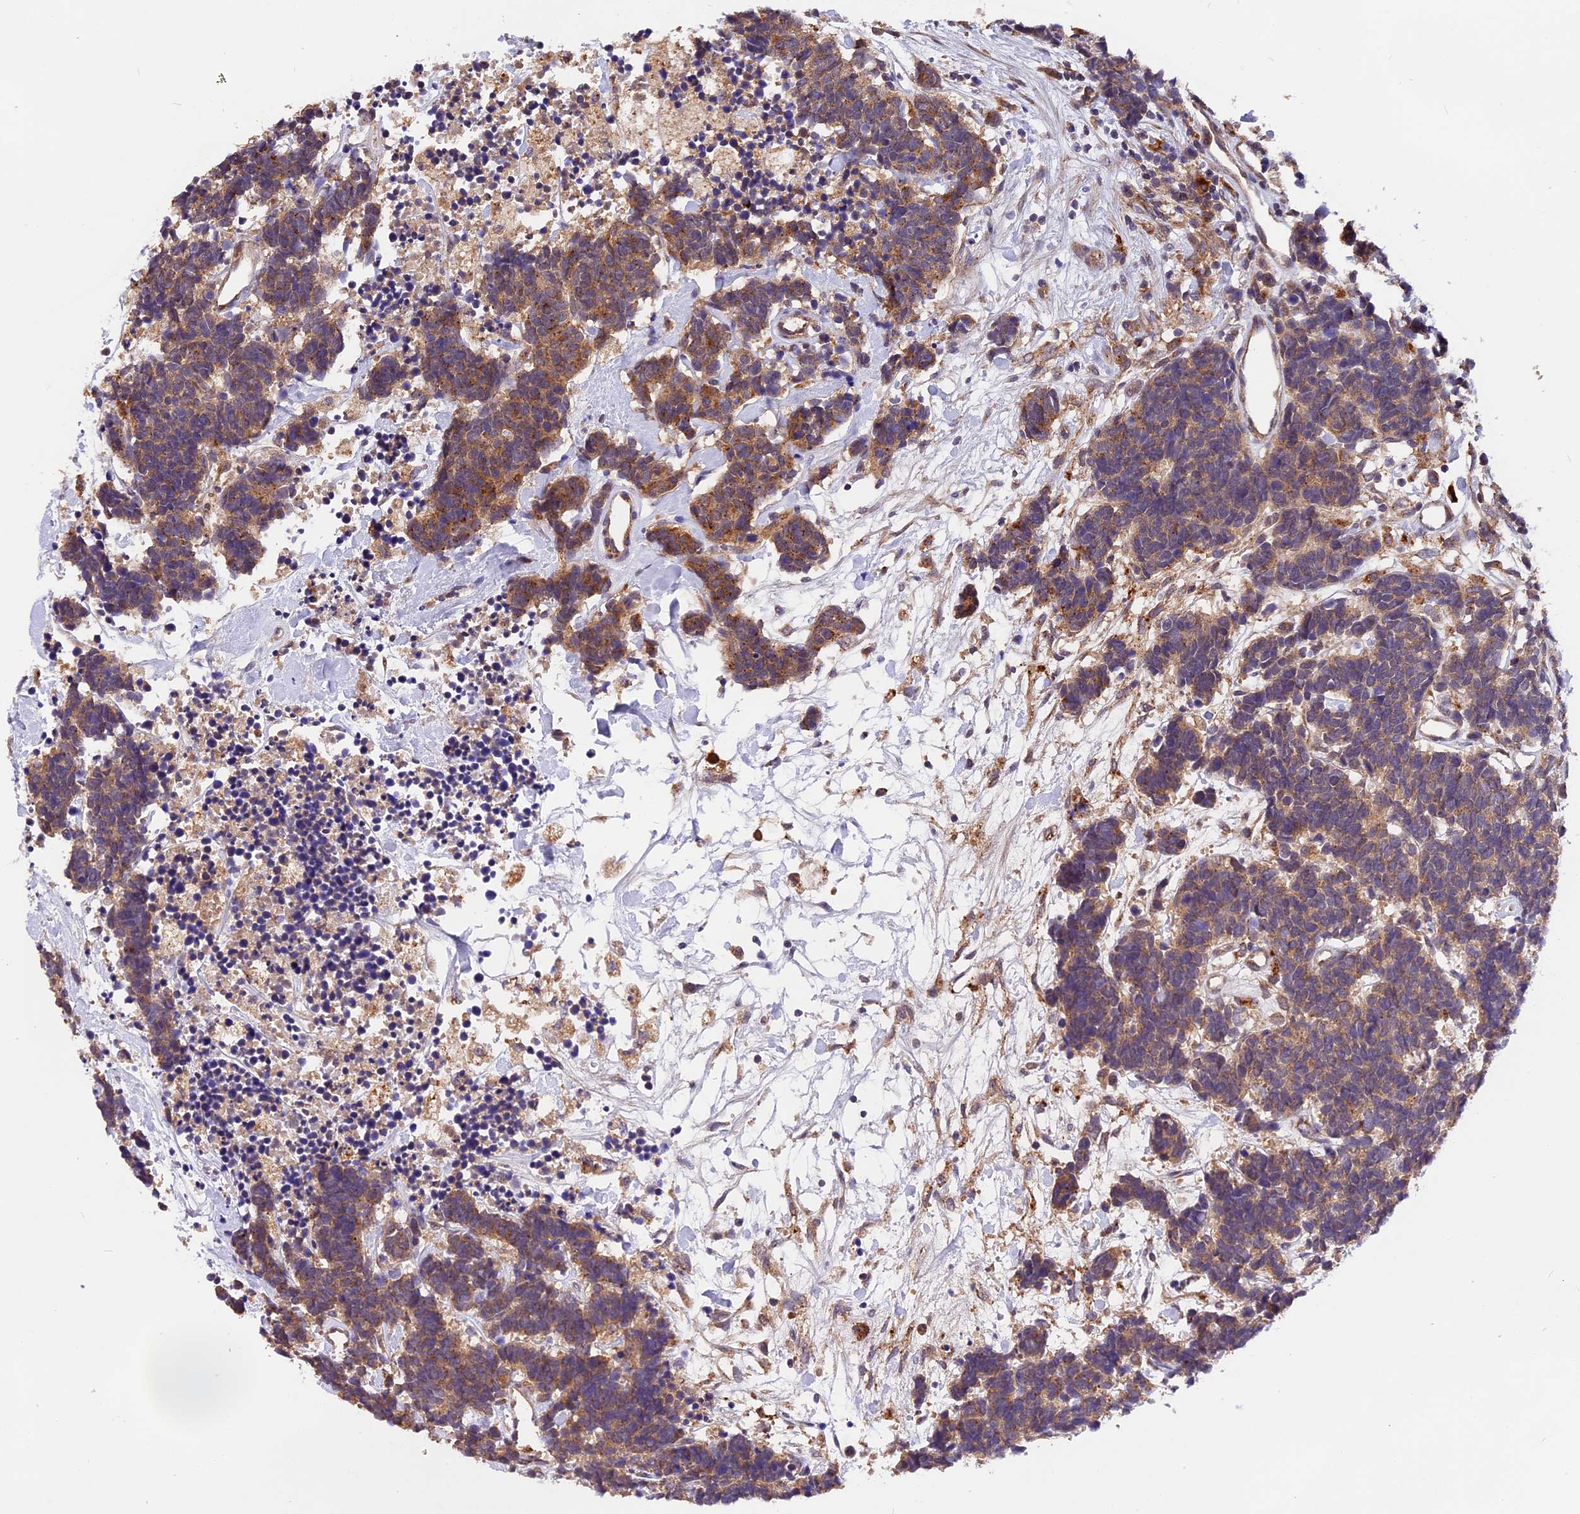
{"staining": {"intensity": "moderate", "quantity": ">75%", "location": "cytoplasmic/membranous"}, "tissue": "carcinoid", "cell_type": "Tumor cells", "image_type": "cancer", "snomed": [{"axis": "morphology", "description": "Carcinoma, NOS"}, {"axis": "morphology", "description": "Carcinoid, malignant, NOS"}, {"axis": "topography", "description": "Urinary bladder"}], "caption": "A medium amount of moderate cytoplasmic/membranous staining is identified in approximately >75% of tumor cells in carcinoid tissue.", "gene": "COPE", "patient": {"sex": "male", "age": 57}}